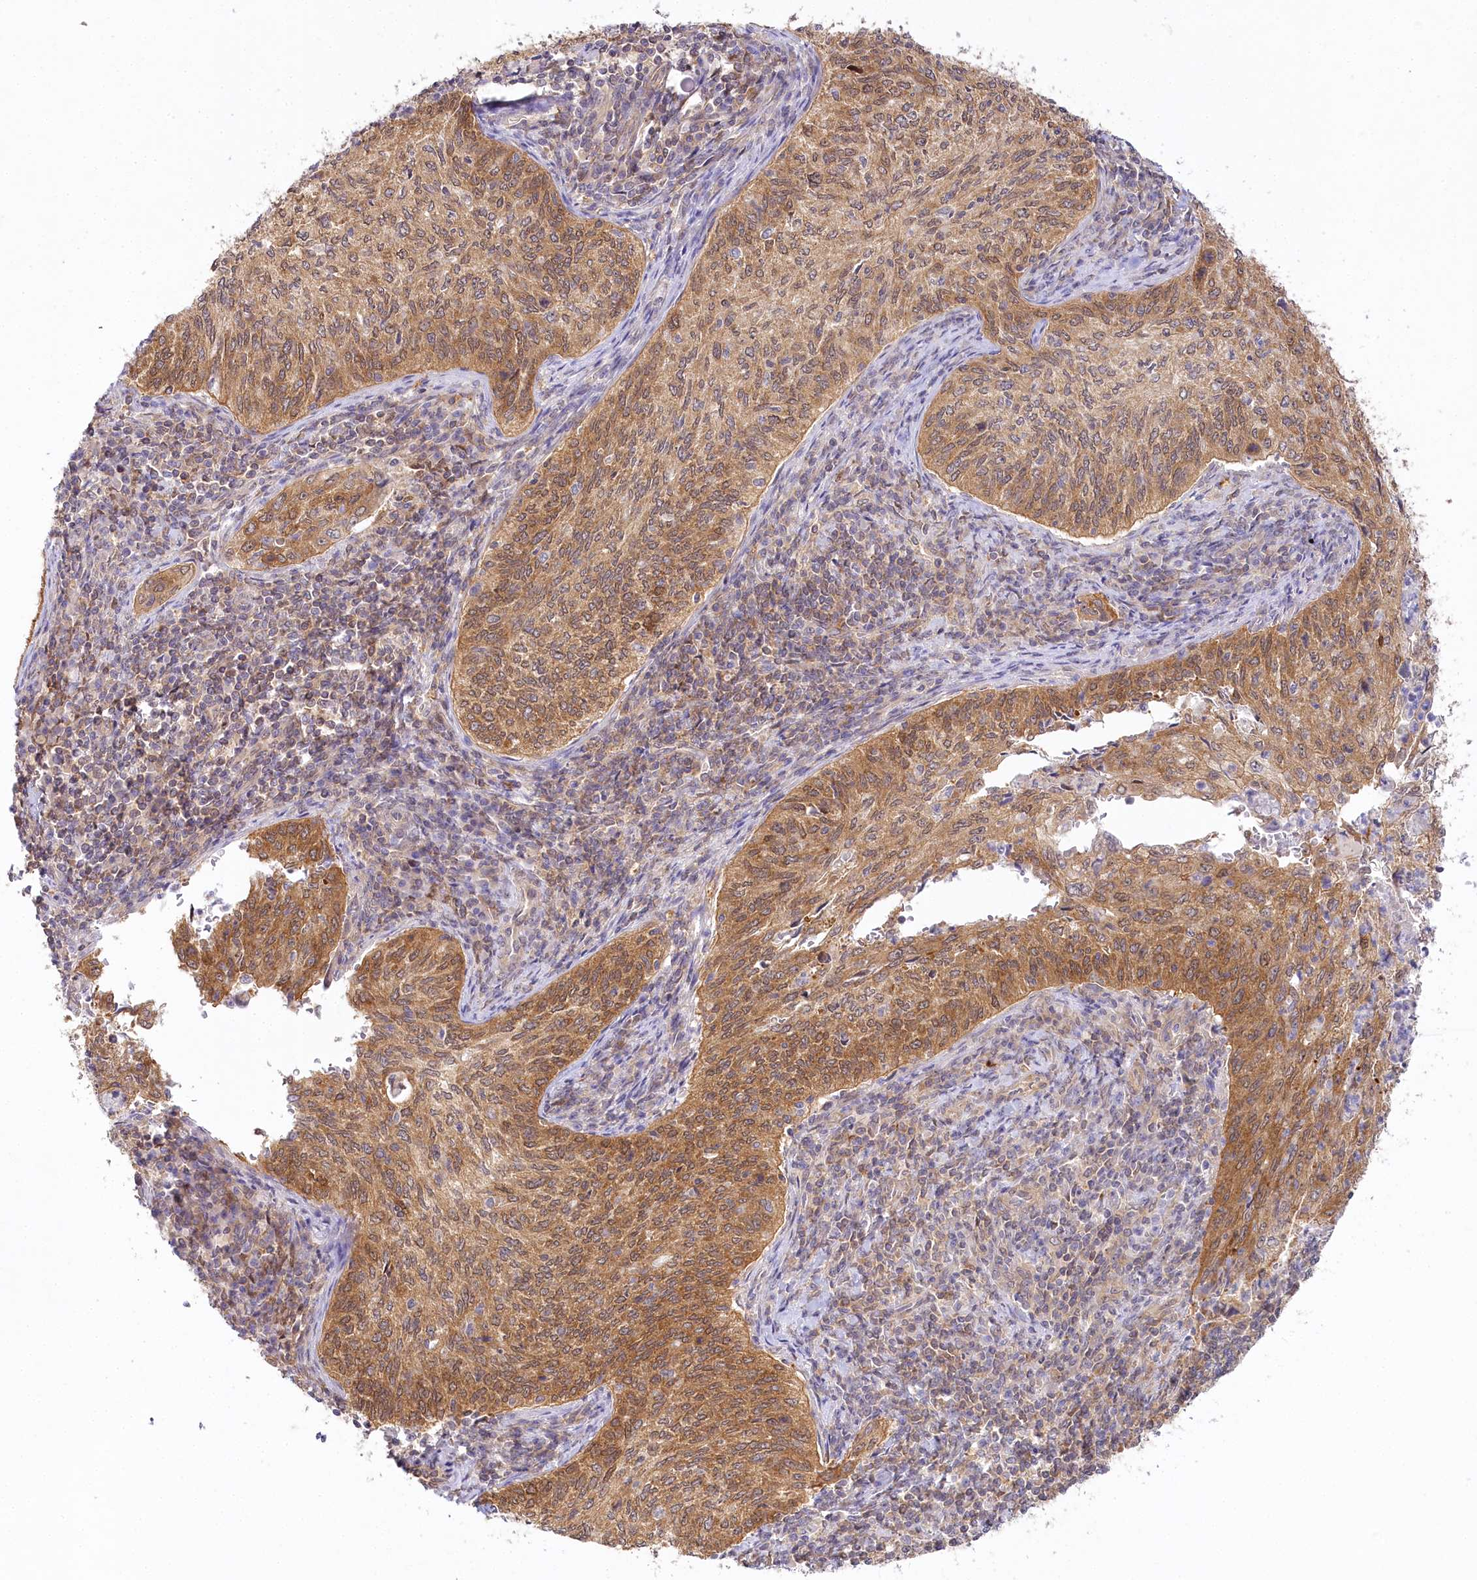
{"staining": {"intensity": "moderate", "quantity": ">75%", "location": "cytoplasmic/membranous"}, "tissue": "cervical cancer", "cell_type": "Tumor cells", "image_type": "cancer", "snomed": [{"axis": "morphology", "description": "Squamous cell carcinoma, NOS"}, {"axis": "topography", "description": "Cervix"}], "caption": "The photomicrograph shows immunohistochemical staining of cervical cancer. There is moderate cytoplasmic/membranous expression is present in approximately >75% of tumor cells. (DAB IHC with brightfield microscopy, high magnification).", "gene": "INPP4B", "patient": {"sex": "female", "age": 30}}